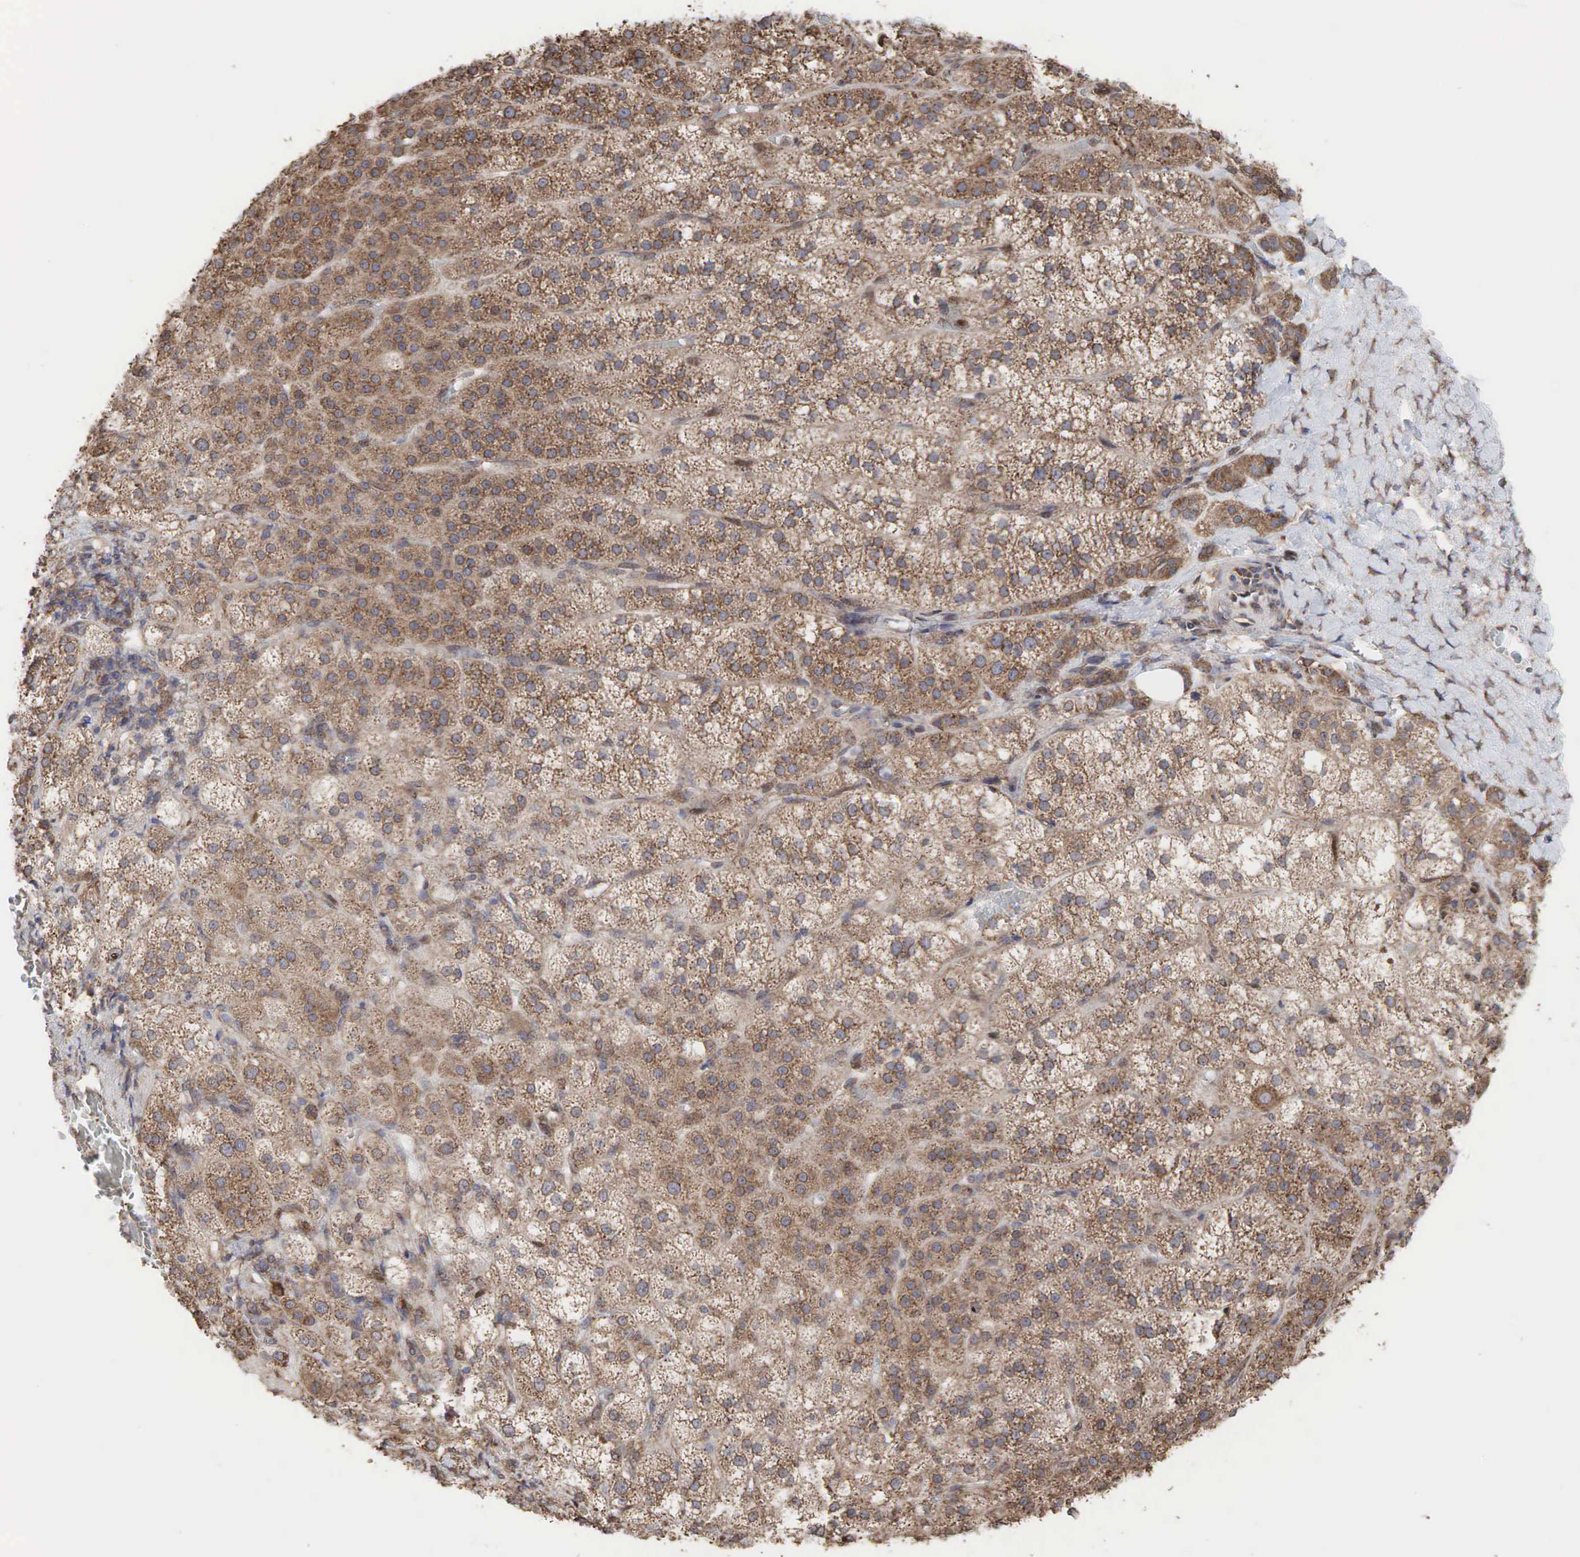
{"staining": {"intensity": "moderate", "quantity": ">75%", "location": "cytoplasmic/membranous"}, "tissue": "adrenal gland", "cell_type": "Glandular cells", "image_type": "normal", "snomed": [{"axis": "morphology", "description": "Normal tissue, NOS"}, {"axis": "topography", "description": "Adrenal gland"}], "caption": "Benign adrenal gland was stained to show a protein in brown. There is medium levels of moderate cytoplasmic/membranous staining in approximately >75% of glandular cells. (DAB (3,3'-diaminobenzidine) IHC, brown staining for protein, blue staining for nuclei).", "gene": "PABPC5", "patient": {"sex": "female", "age": 60}}